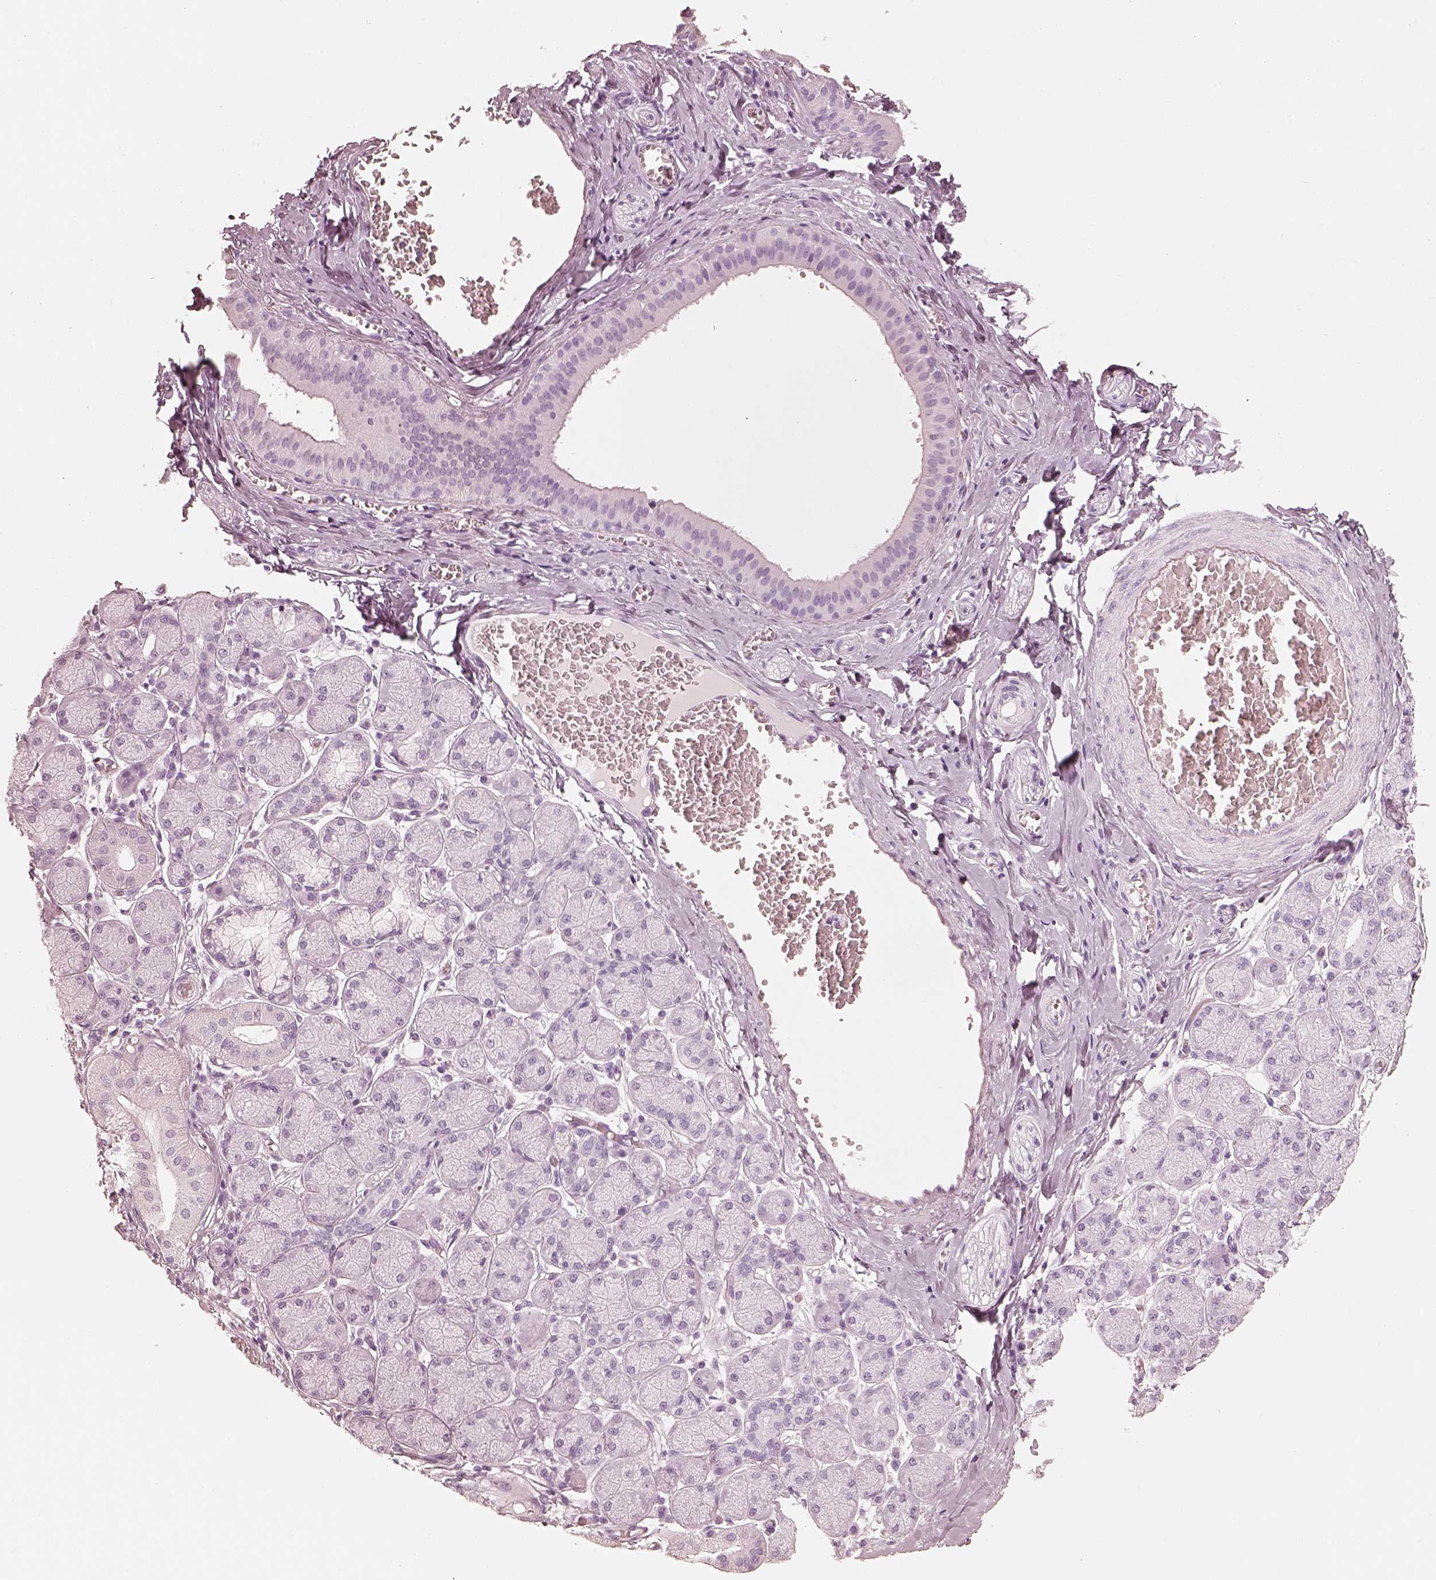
{"staining": {"intensity": "negative", "quantity": "none", "location": "none"}, "tissue": "salivary gland", "cell_type": "Glandular cells", "image_type": "normal", "snomed": [{"axis": "morphology", "description": "Normal tissue, NOS"}, {"axis": "topography", "description": "Salivary gland"}, {"axis": "topography", "description": "Peripheral nerve tissue"}], "caption": "An image of salivary gland stained for a protein shows no brown staining in glandular cells.", "gene": "R3HDML", "patient": {"sex": "female", "age": 24}}